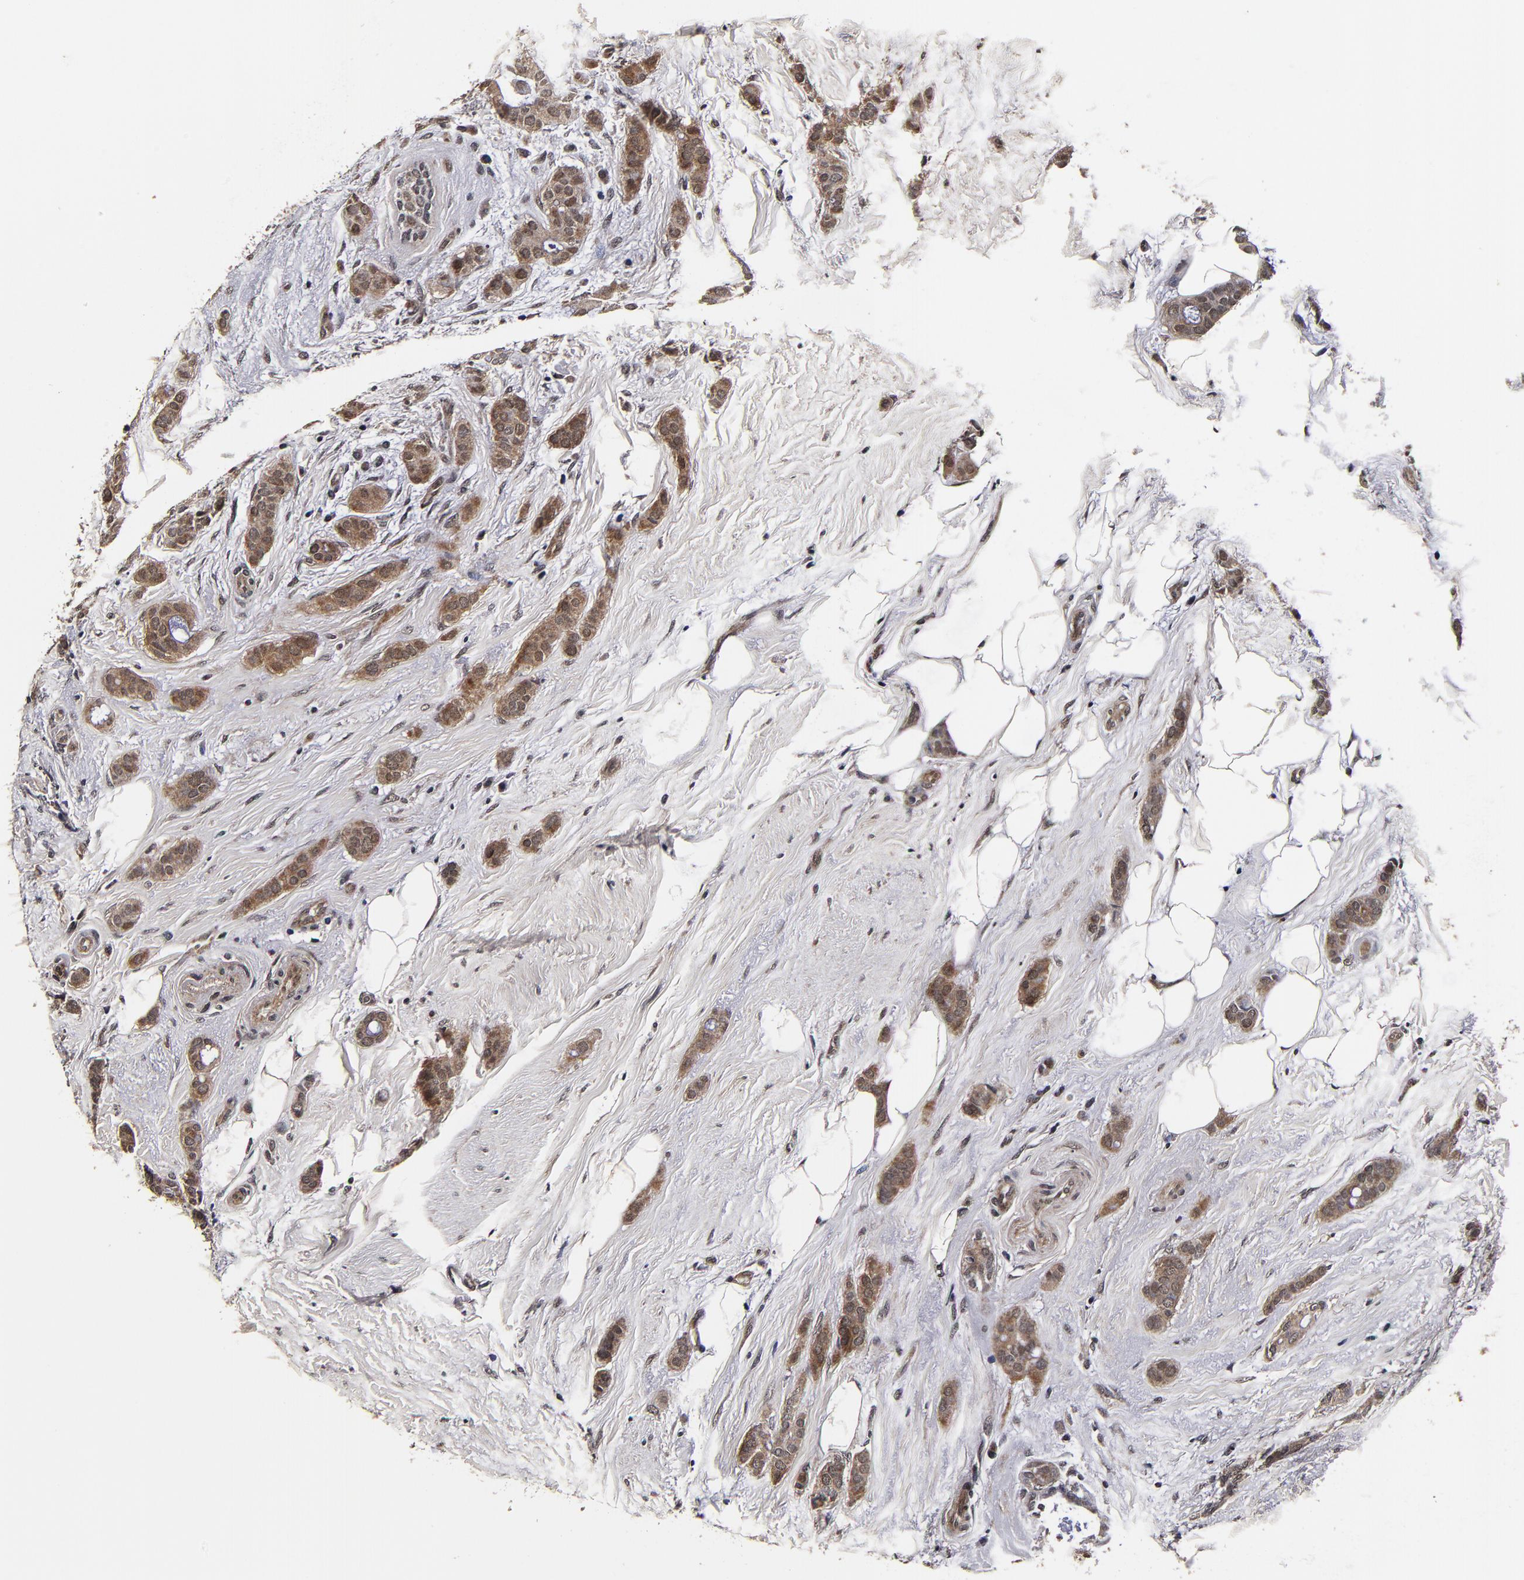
{"staining": {"intensity": "strong", "quantity": ">75%", "location": "cytoplasmic/membranous,nuclear"}, "tissue": "breast cancer", "cell_type": "Tumor cells", "image_type": "cancer", "snomed": [{"axis": "morphology", "description": "Duct carcinoma"}, {"axis": "topography", "description": "Breast"}], "caption": "A micrograph of human breast cancer stained for a protein reveals strong cytoplasmic/membranous and nuclear brown staining in tumor cells.", "gene": "MMP15", "patient": {"sex": "female", "age": 54}}